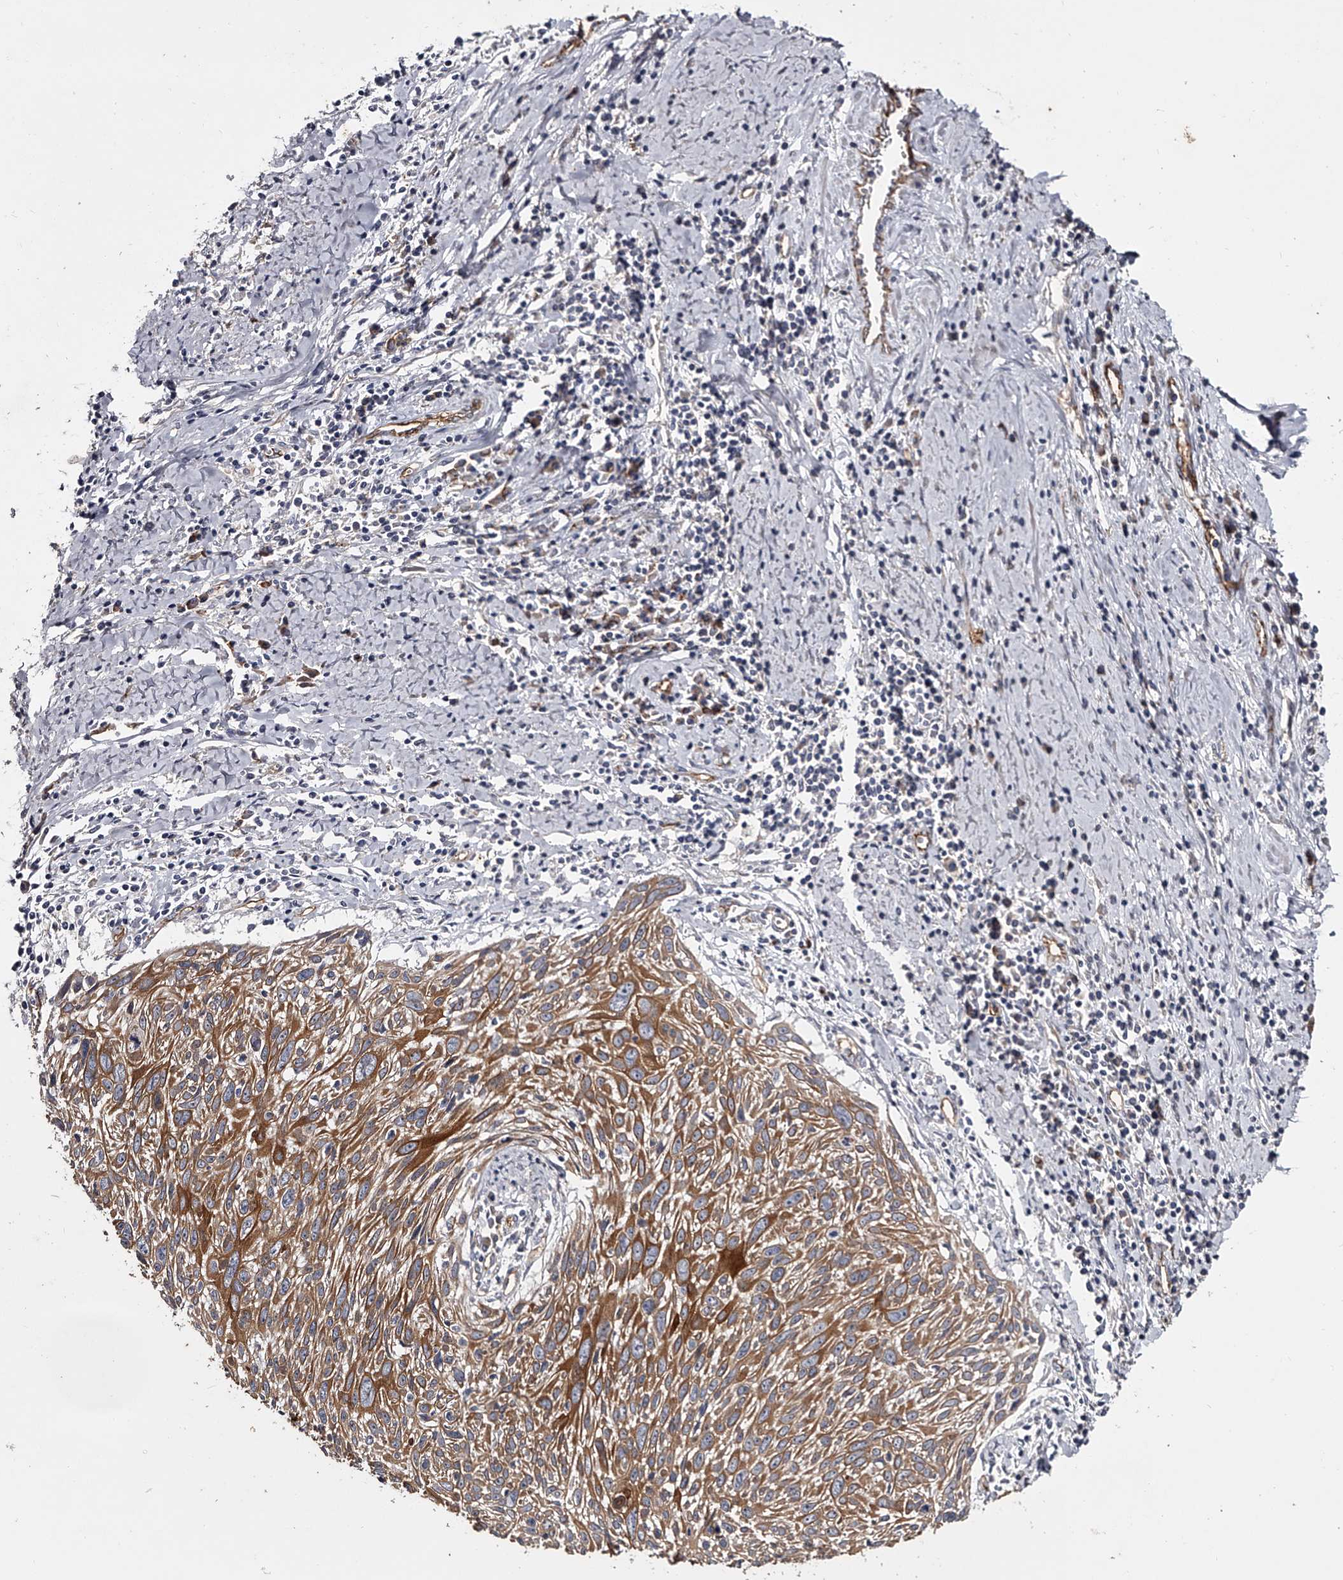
{"staining": {"intensity": "moderate", "quantity": ">75%", "location": "cytoplasmic/membranous"}, "tissue": "cervical cancer", "cell_type": "Tumor cells", "image_type": "cancer", "snomed": [{"axis": "morphology", "description": "Squamous cell carcinoma, NOS"}, {"axis": "topography", "description": "Cervix"}], "caption": "IHC of human cervical squamous cell carcinoma exhibits medium levels of moderate cytoplasmic/membranous staining in approximately >75% of tumor cells. (DAB IHC with brightfield microscopy, high magnification).", "gene": "MDN1", "patient": {"sex": "female", "age": 51}}